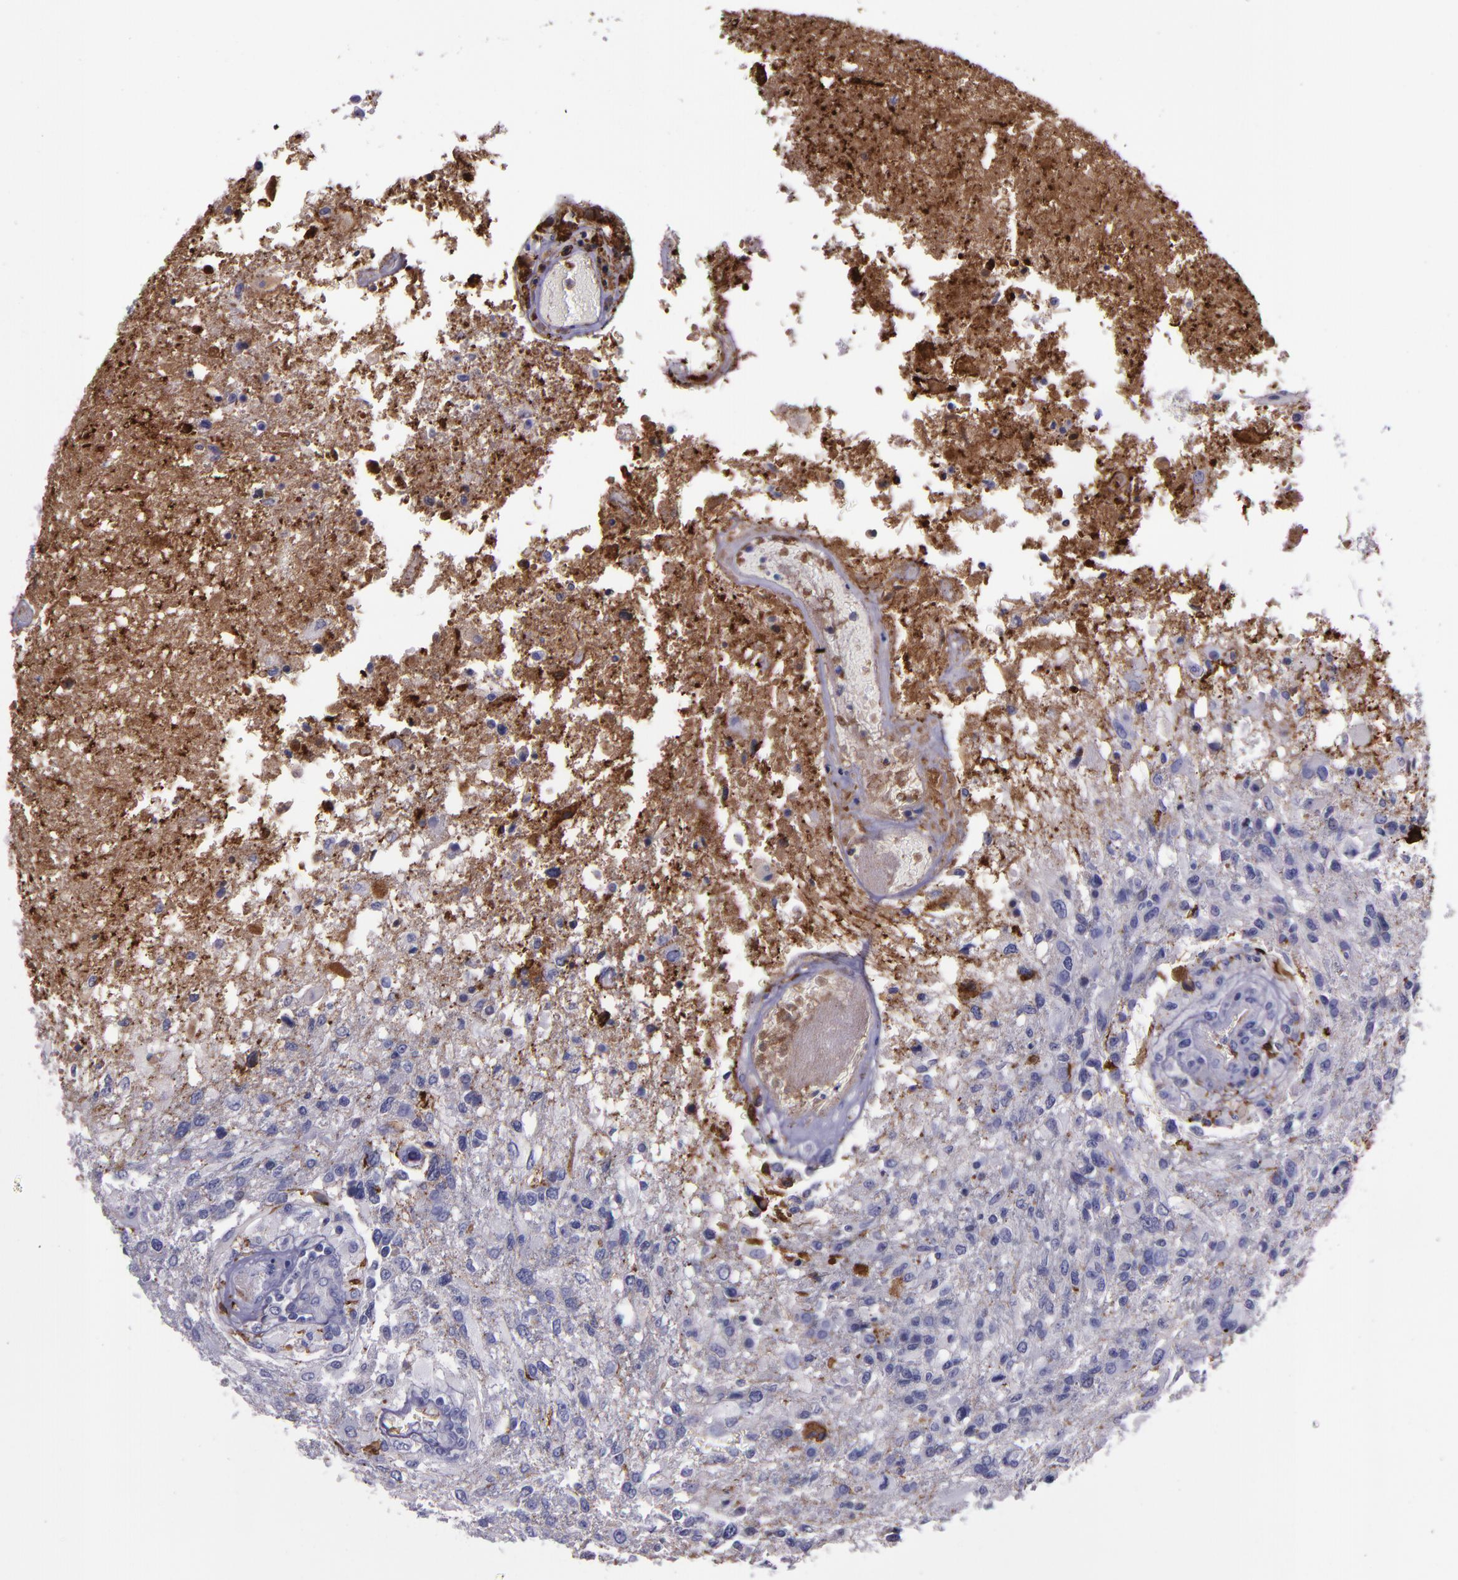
{"staining": {"intensity": "negative", "quantity": "none", "location": "none"}, "tissue": "glioma", "cell_type": "Tumor cells", "image_type": "cancer", "snomed": [{"axis": "morphology", "description": "Glioma, malignant, High grade"}, {"axis": "topography", "description": "Cerebral cortex"}], "caption": "DAB immunohistochemical staining of malignant glioma (high-grade) displays no significant positivity in tumor cells.", "gene": "APOH", "patient": {"sex": "male", "age": 79}}